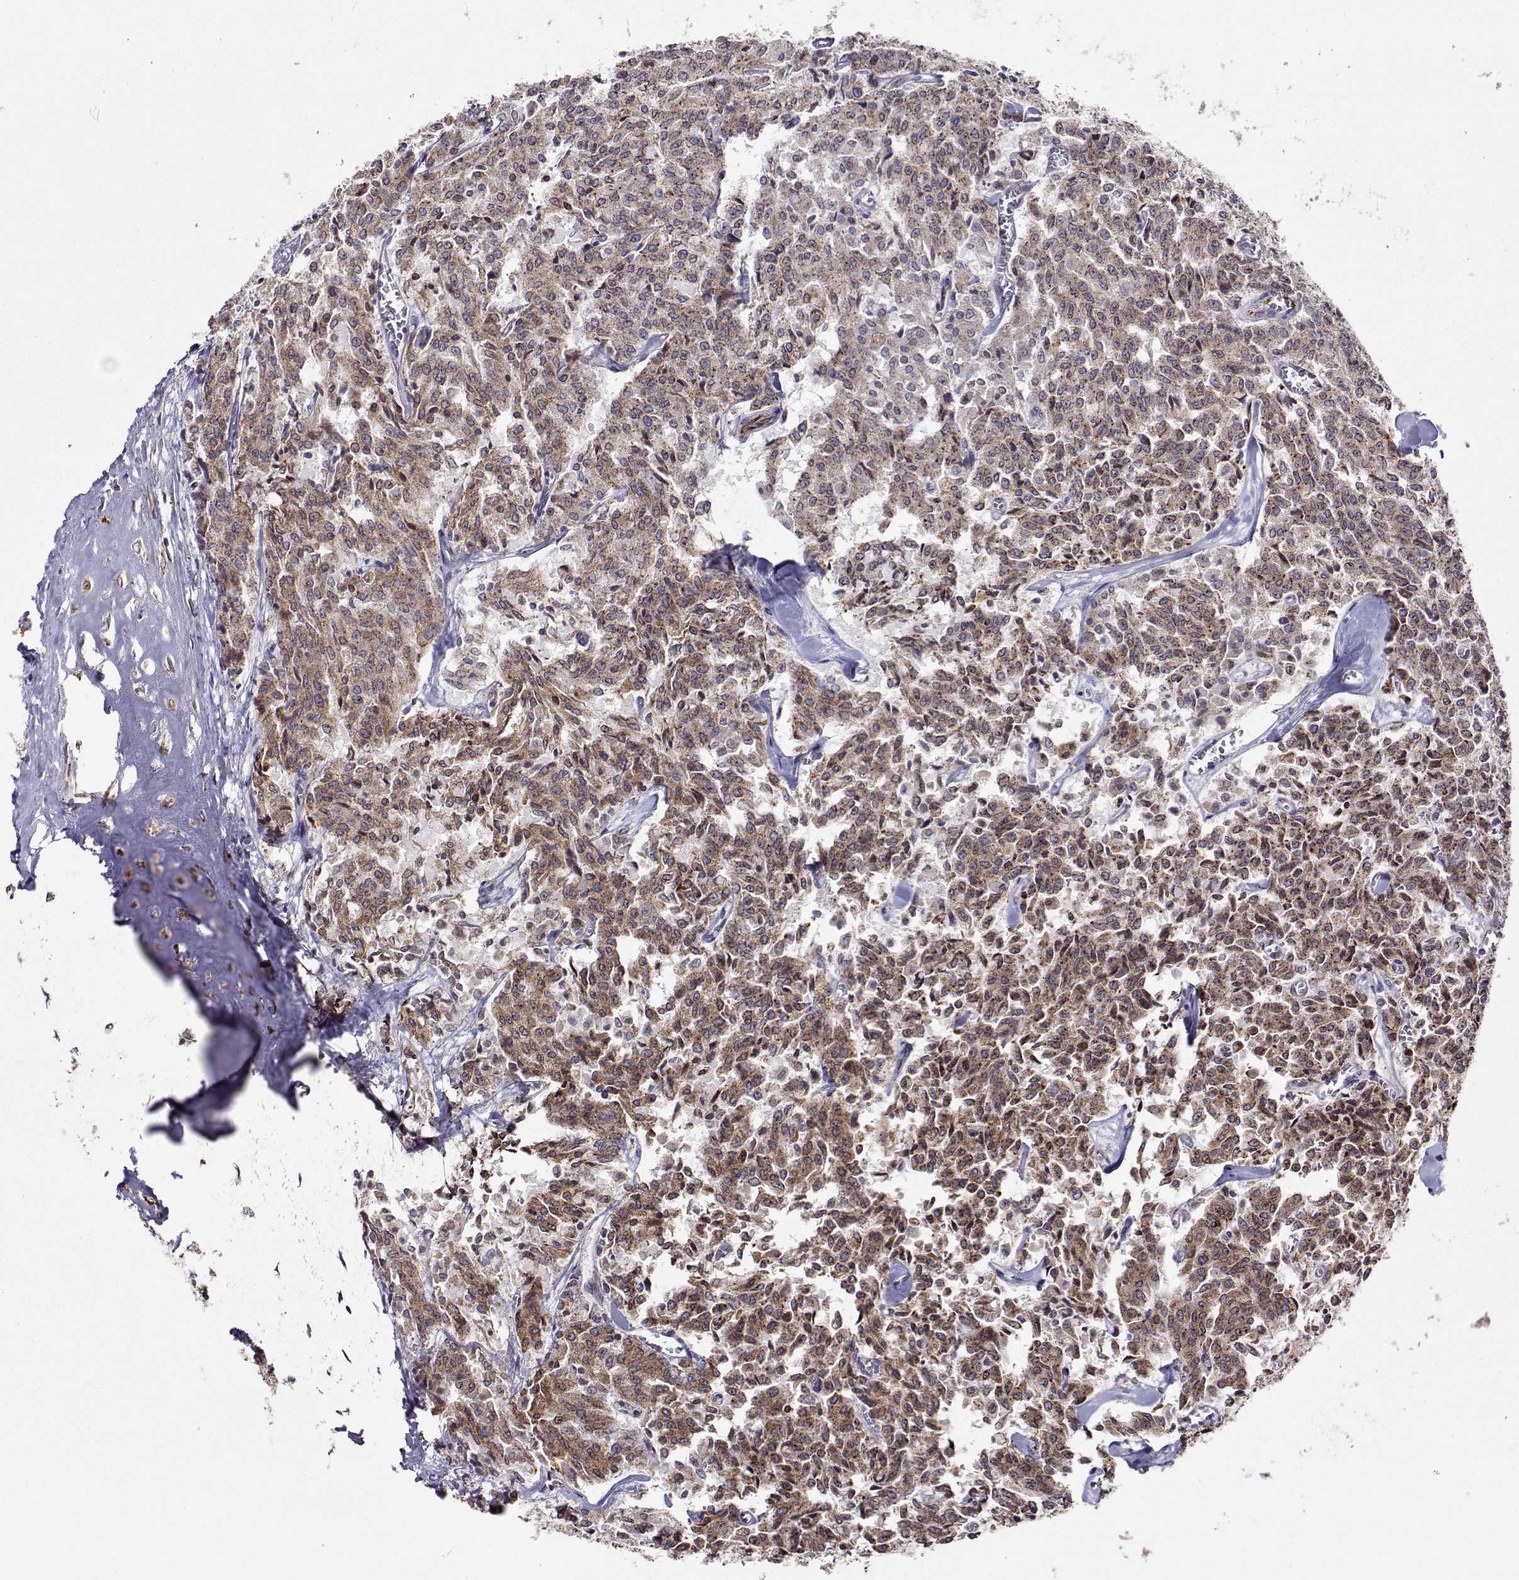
{"staining": {"intensity": "moderate", "quantity": ">75%", "location": "cytoplasmic/membranous"}, "tissue": "carcinoid", "cell_type": "Tumor cells", "image_type": "cancer", "snomed": [{"axis": "morphology", "description": "Carcinoid, malignant, NOS"}, {"axis": "topography", "description": "Lung"}], "caption": "Protein staining by immunohistochemistry (IHC) demonstrates moderate cytoplasmic/membranous expression in approximately >75% of tumor cells in carcinoid.", "gene": "PGRMC2", "patient": {"sex": "male", "age": 71}}